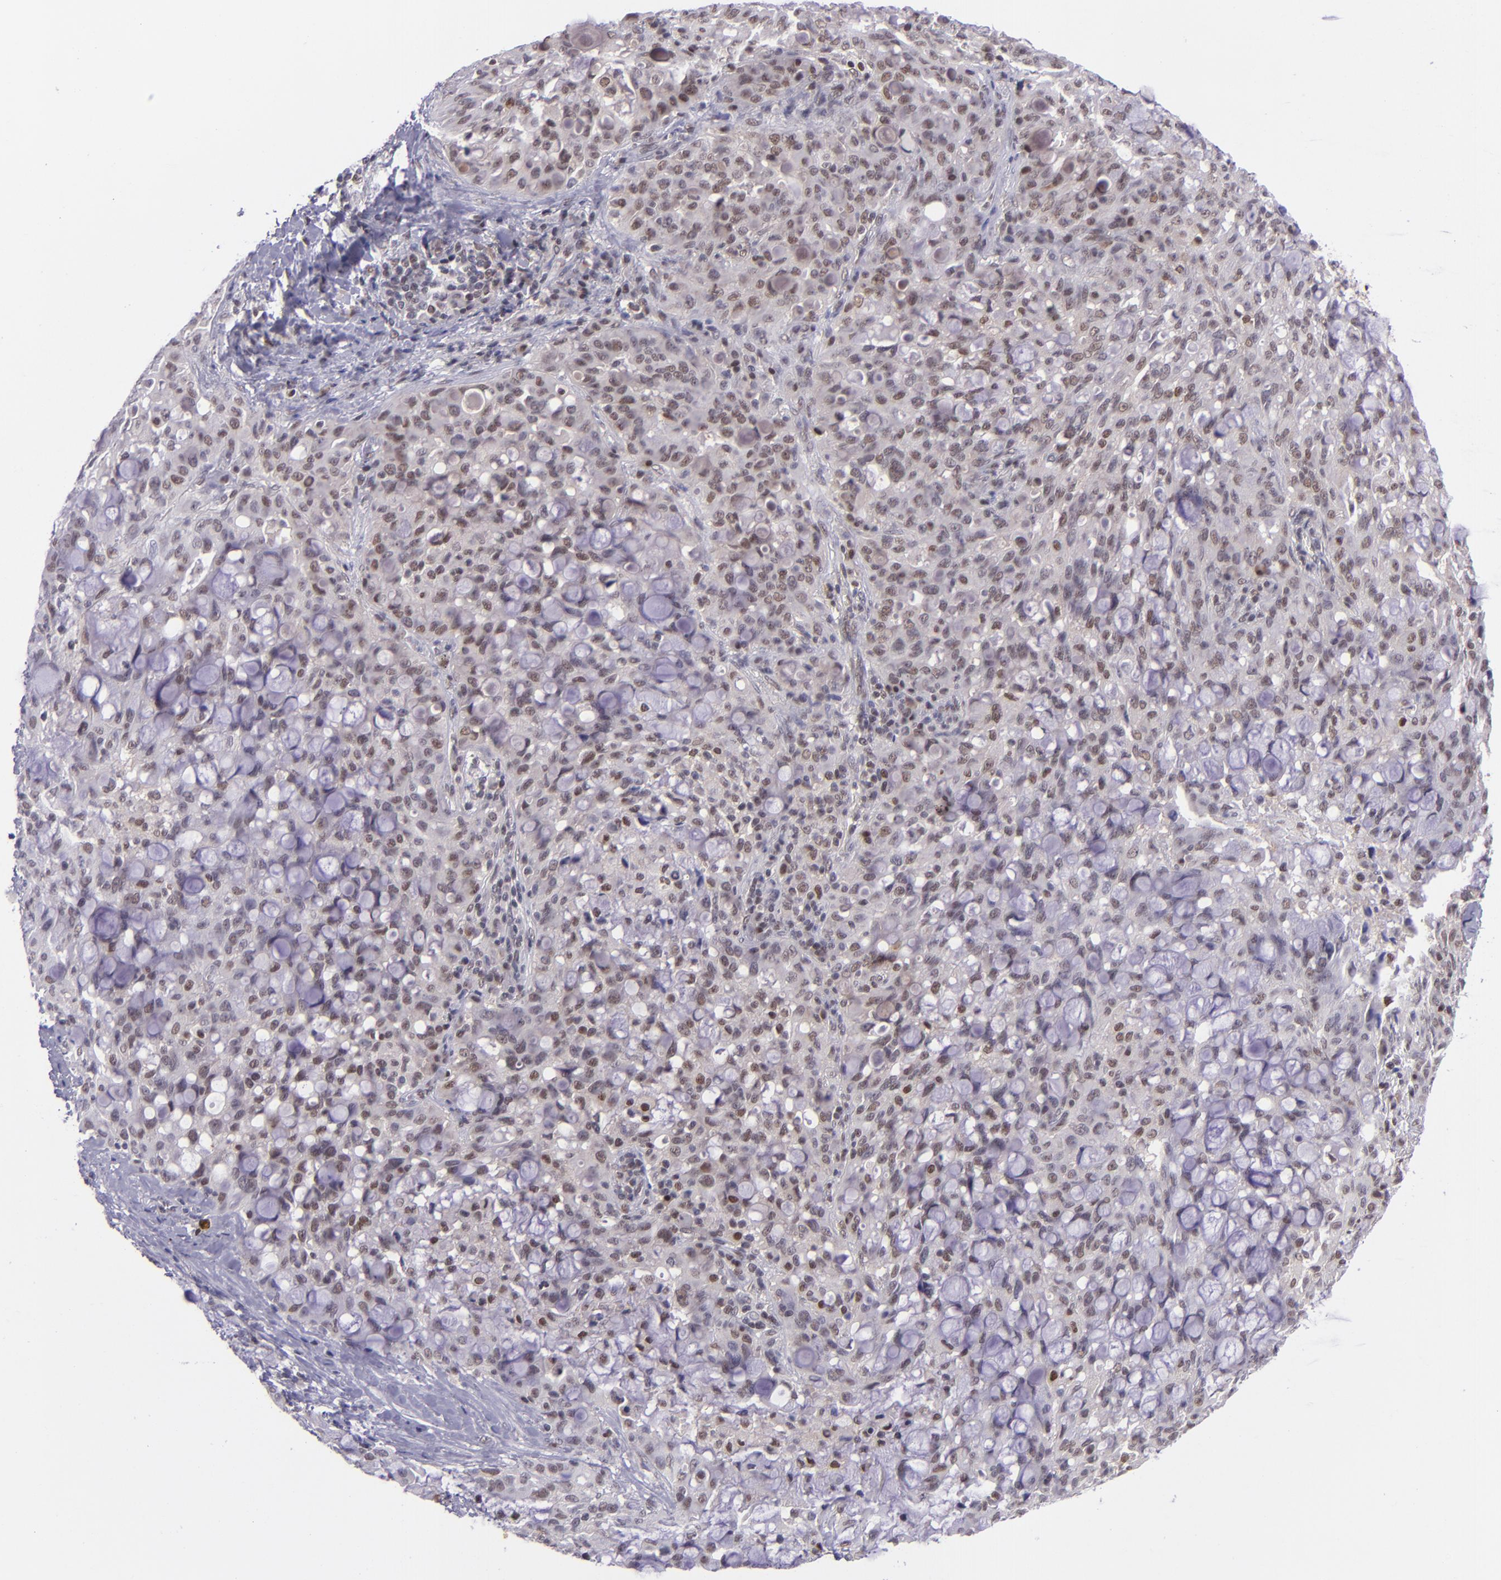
{"staining": {"intensity": "weak", "quantity": ">75%", "location": "cytoplasmic/membranous,nuclear"}, "tissue": "lung cancer", "cell_type": "Tumor cells", "image_type": "cancer", "snomed": [{"axis": "morphology", "description": "Adenocarcinoma, NOS"}, {"axis": "topography", "description": "Lung"}], "caption": "IHC staining of lung adenocarcinoma, which demonstrates low levels of weak cytoplasmic/membranous and nuclear staining in approximately >75% of tumor cells indicating weak cytoplasmic/membranous and nuclear protein positivity. The staining was performed using DAB (3,3'-diaminobenzidine) (brown) for protein detection and nuclei were counterstained in hematoxylin (blue).", "gene": "BAG1", "patient": {"sex": "female", "age": 44}}